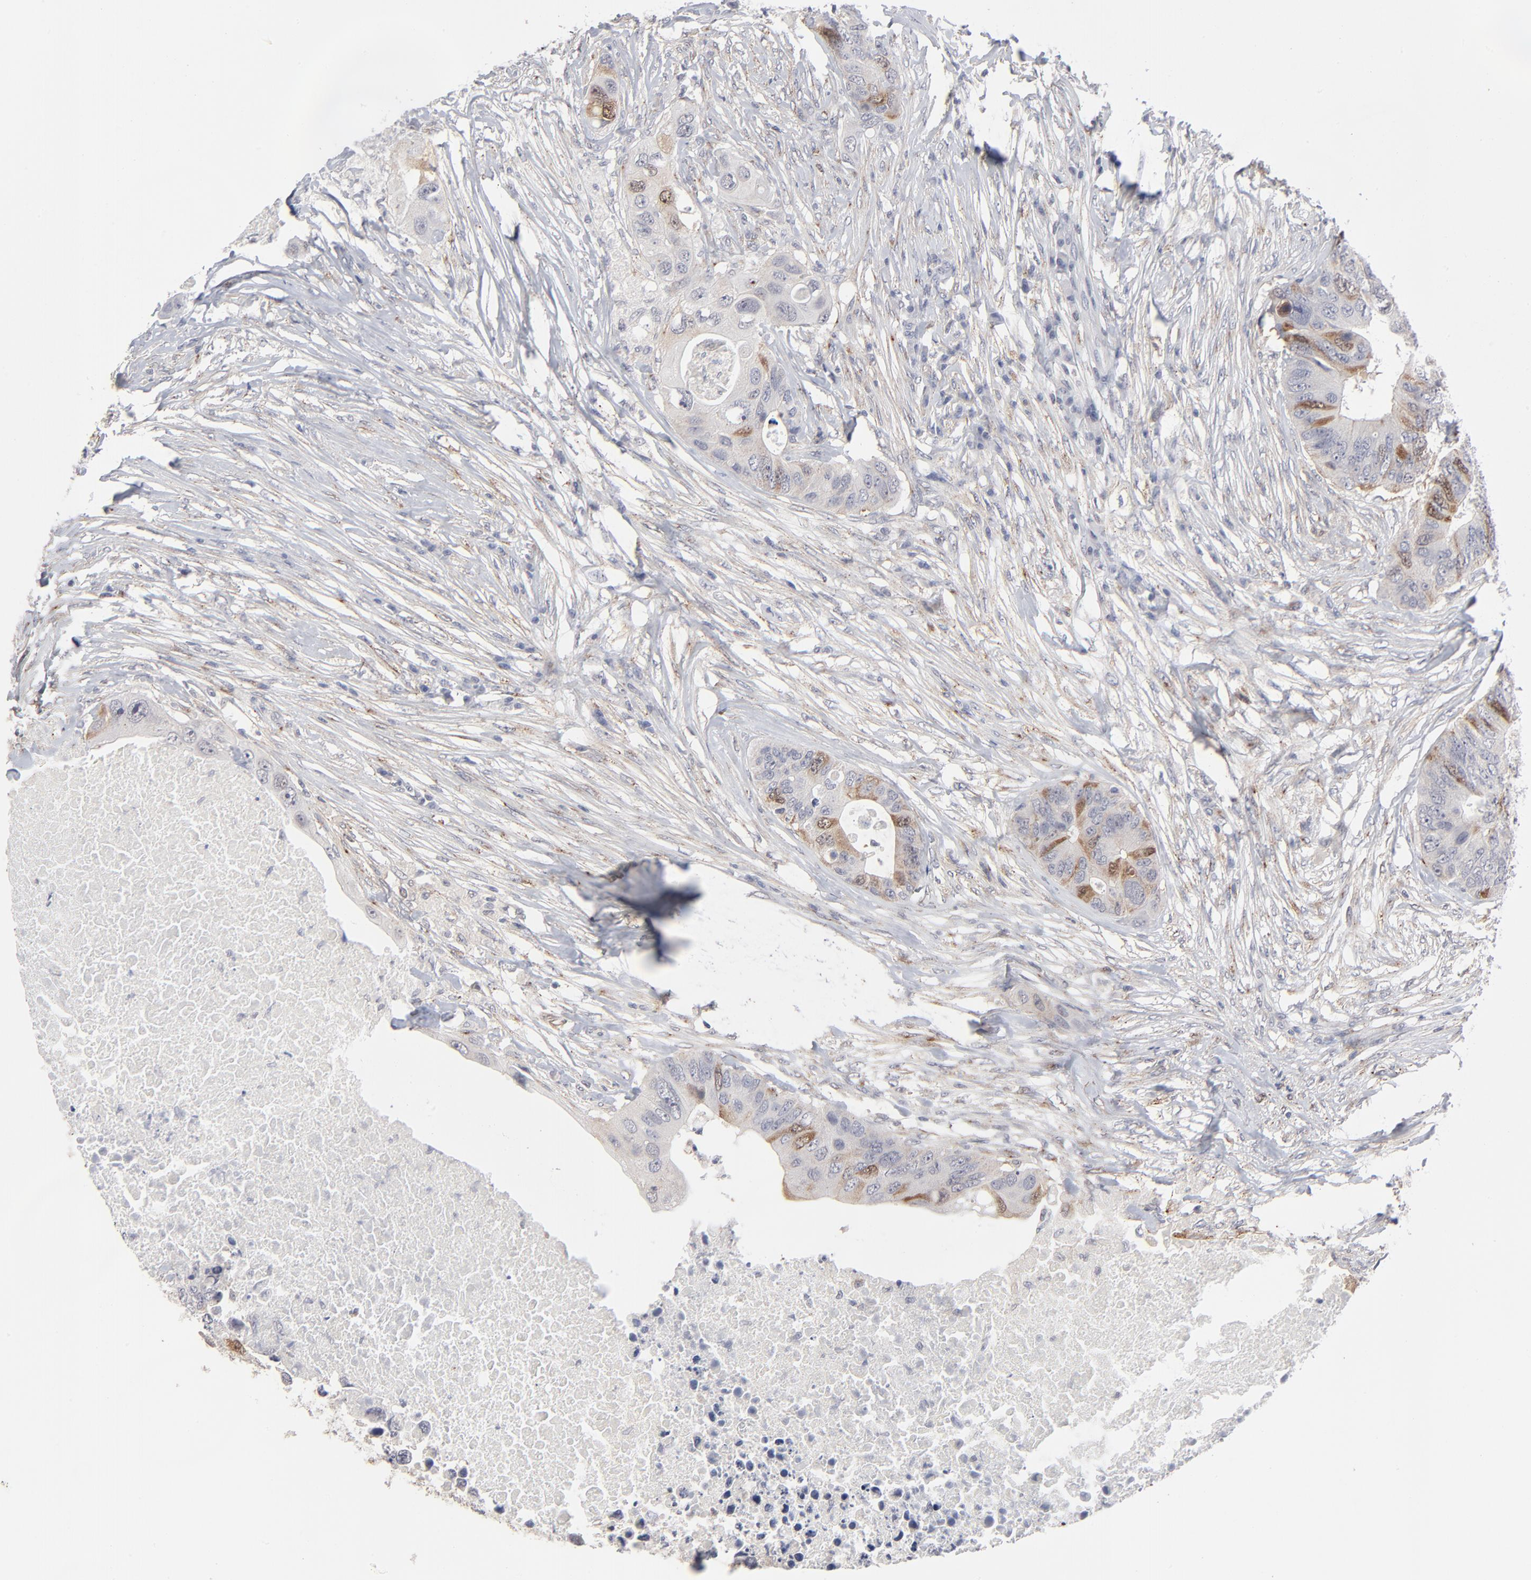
{"staining": {"intensity": "weak", "quantity": "<25%", "location": "cytoplasmic/membranous,nuclear"}, "tissue": "colorectal cancer", "cell_type": "Tumor cells", "image_type": "cancer", "snomed": [{"axis": "morphology", "description": "Adenocarcinoma, NOS"}, {"axis": "topography", "description": "Colon"}], "caption": "IHC of adenocarcinoma (colorectal) reveals no positivity in tumor cells.", "gene": "AURKA", "patient": {"sex": "male", "age": 71}}